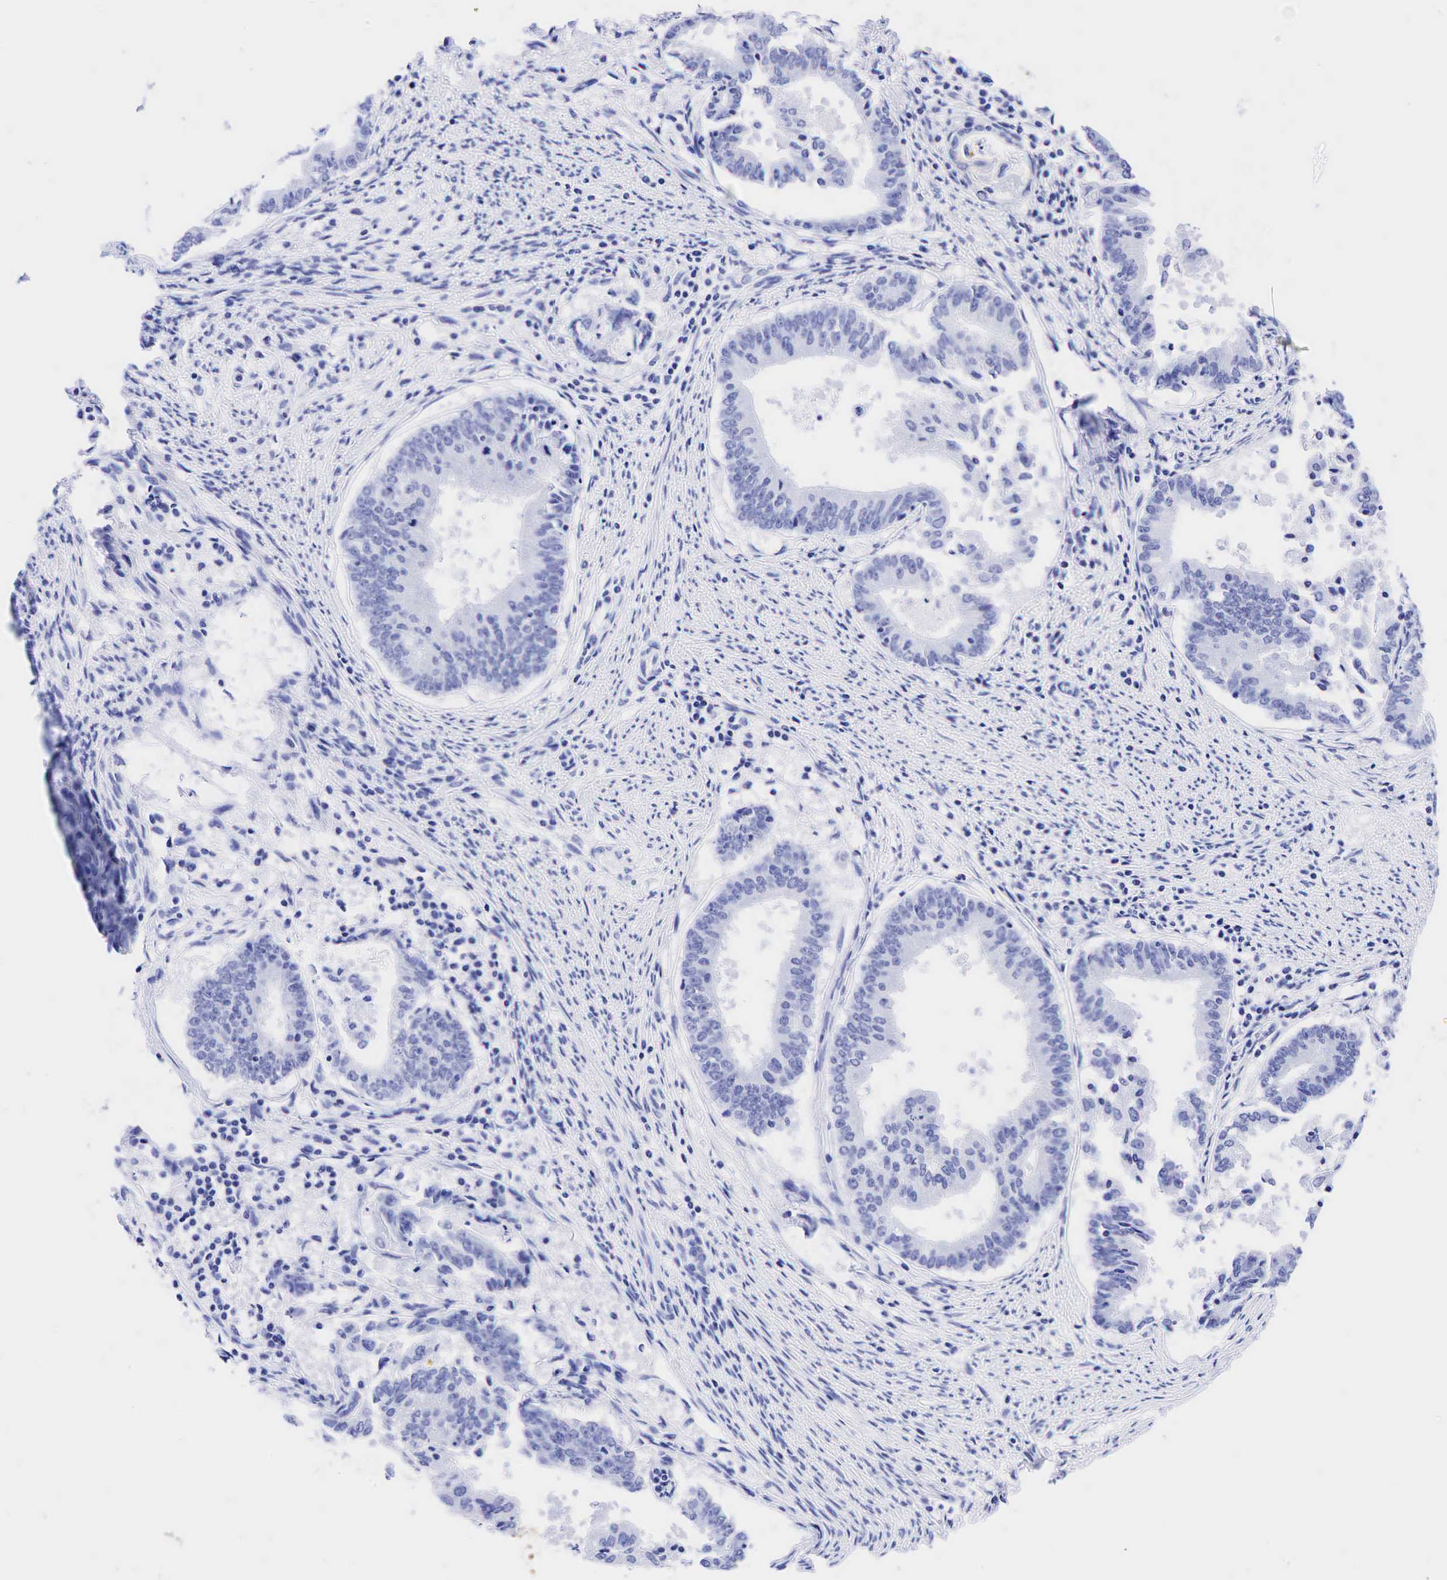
{"staining": {"intensity": "negative", "quantity": "none", "location": "none"}, "tissue": "endometrial cancer", "cell_type": "Tumor cells", "image_type": "cancer", "snomed": [{"axis": "morphology", "description": "Adenocarcinoma, NOS"}, {"axis": "topography", "description": "Endometrium"}], "caption": "A photomicrograph of human endometrial cancer (adenocarcinoma) is negative for staining in tumor cells. The staining is performed using DAB brown chromogen with nuclei counter-stained in using hematoxylin.", "gene": "CEACAM5", "patient": {"sex": "female", "age": 63}}